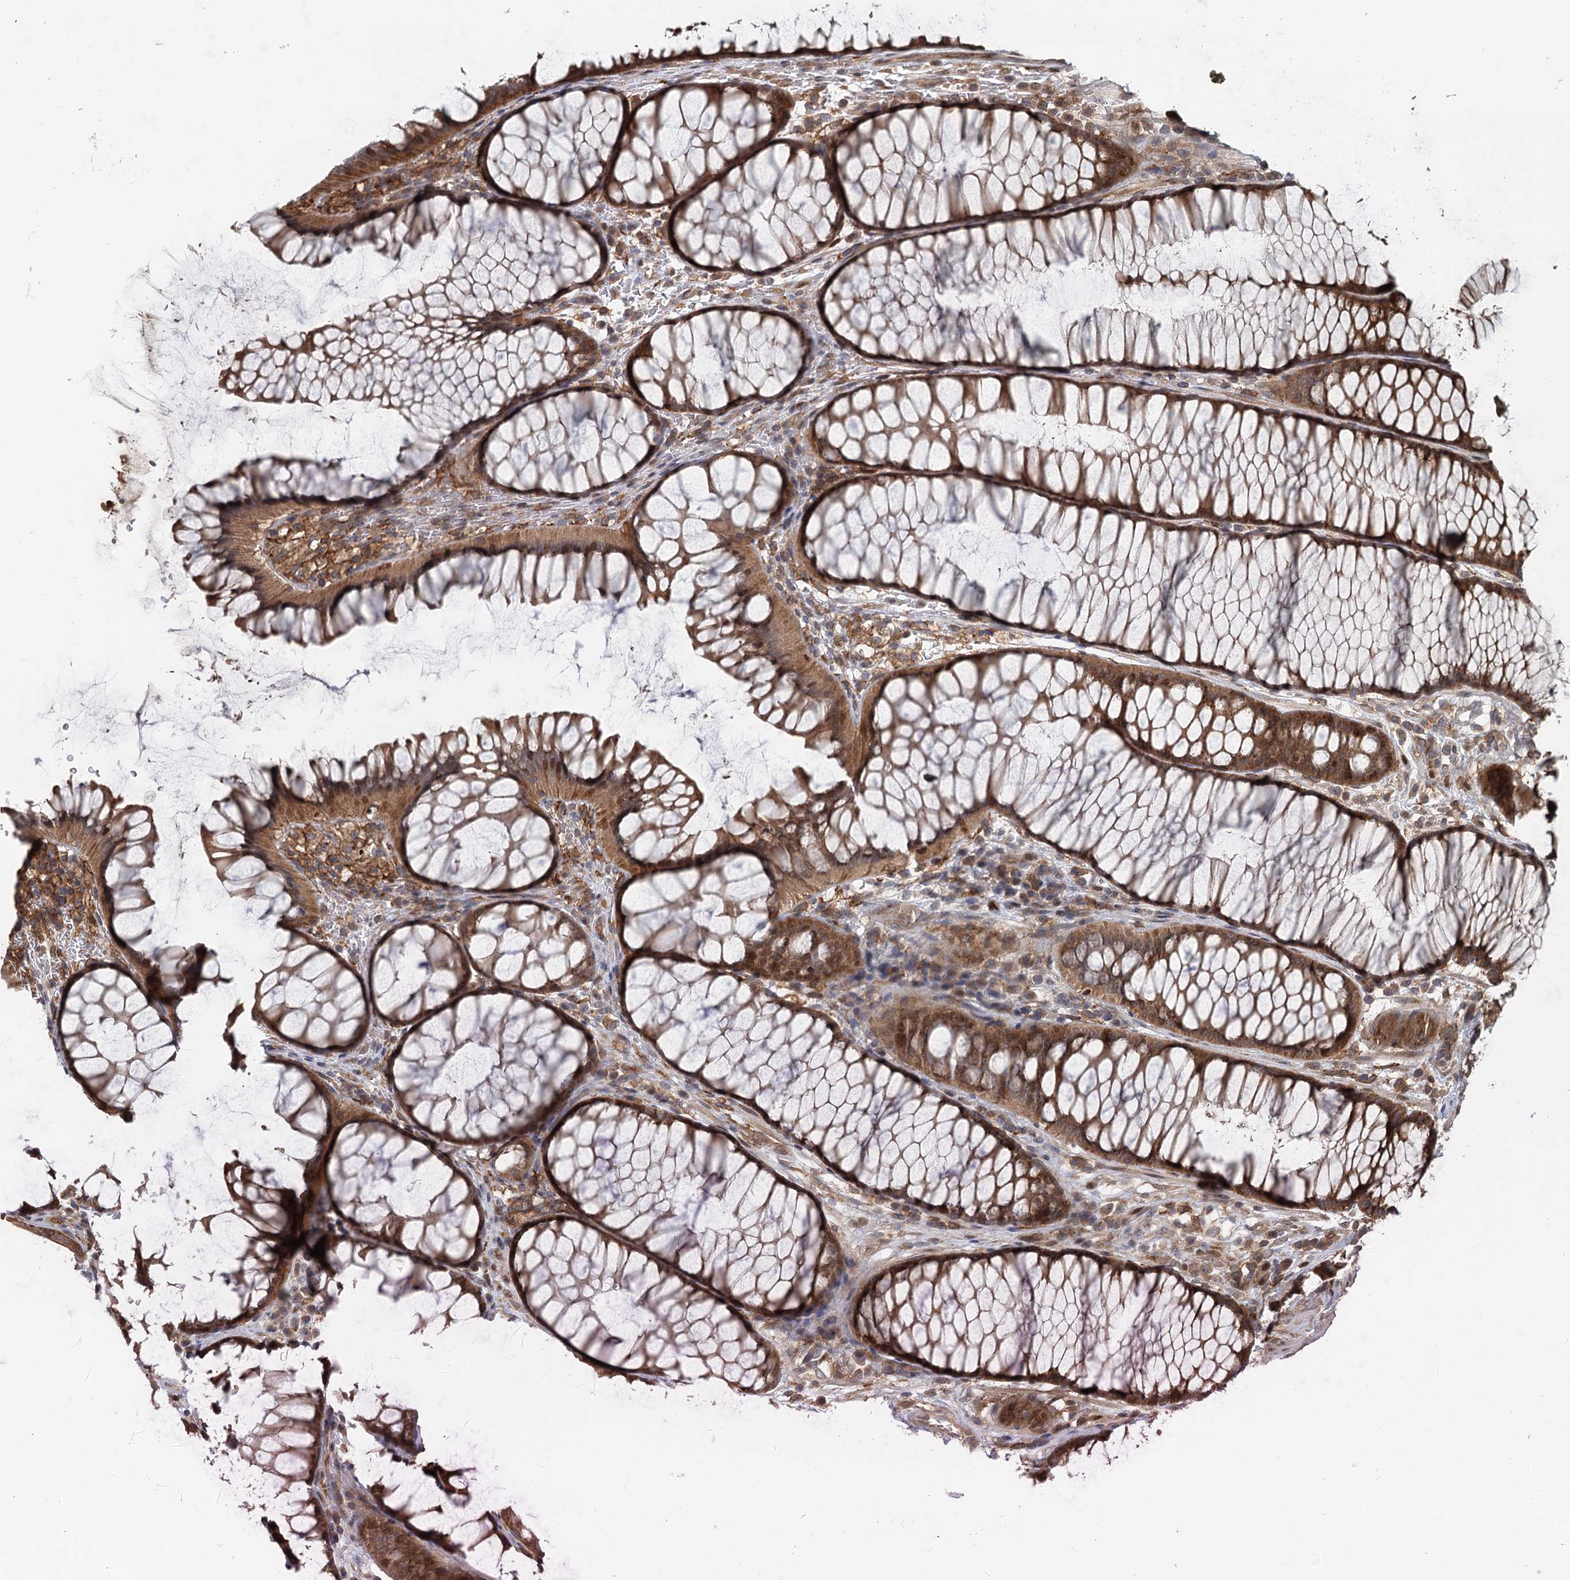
{"staining": {"intensity": "moderate", "quantity": ">75%", "location": "cytoplasmic/membranous"}, "tissue": "colon", "cell_type": "Endothelial cells", "image_type": "normal", "snomed": [{"axis": "morphology", "description": "Normal tissue, NOS"}, {"axis": "topography", "description": "Colon"}], "caption": "Protein staining of unremarkable colon shows moderate cytoplasmic/membranous staining in approximately >75% of endothelial cells.", "gene": "RNF111", "patient": {"sex": "female", "age": 82}}